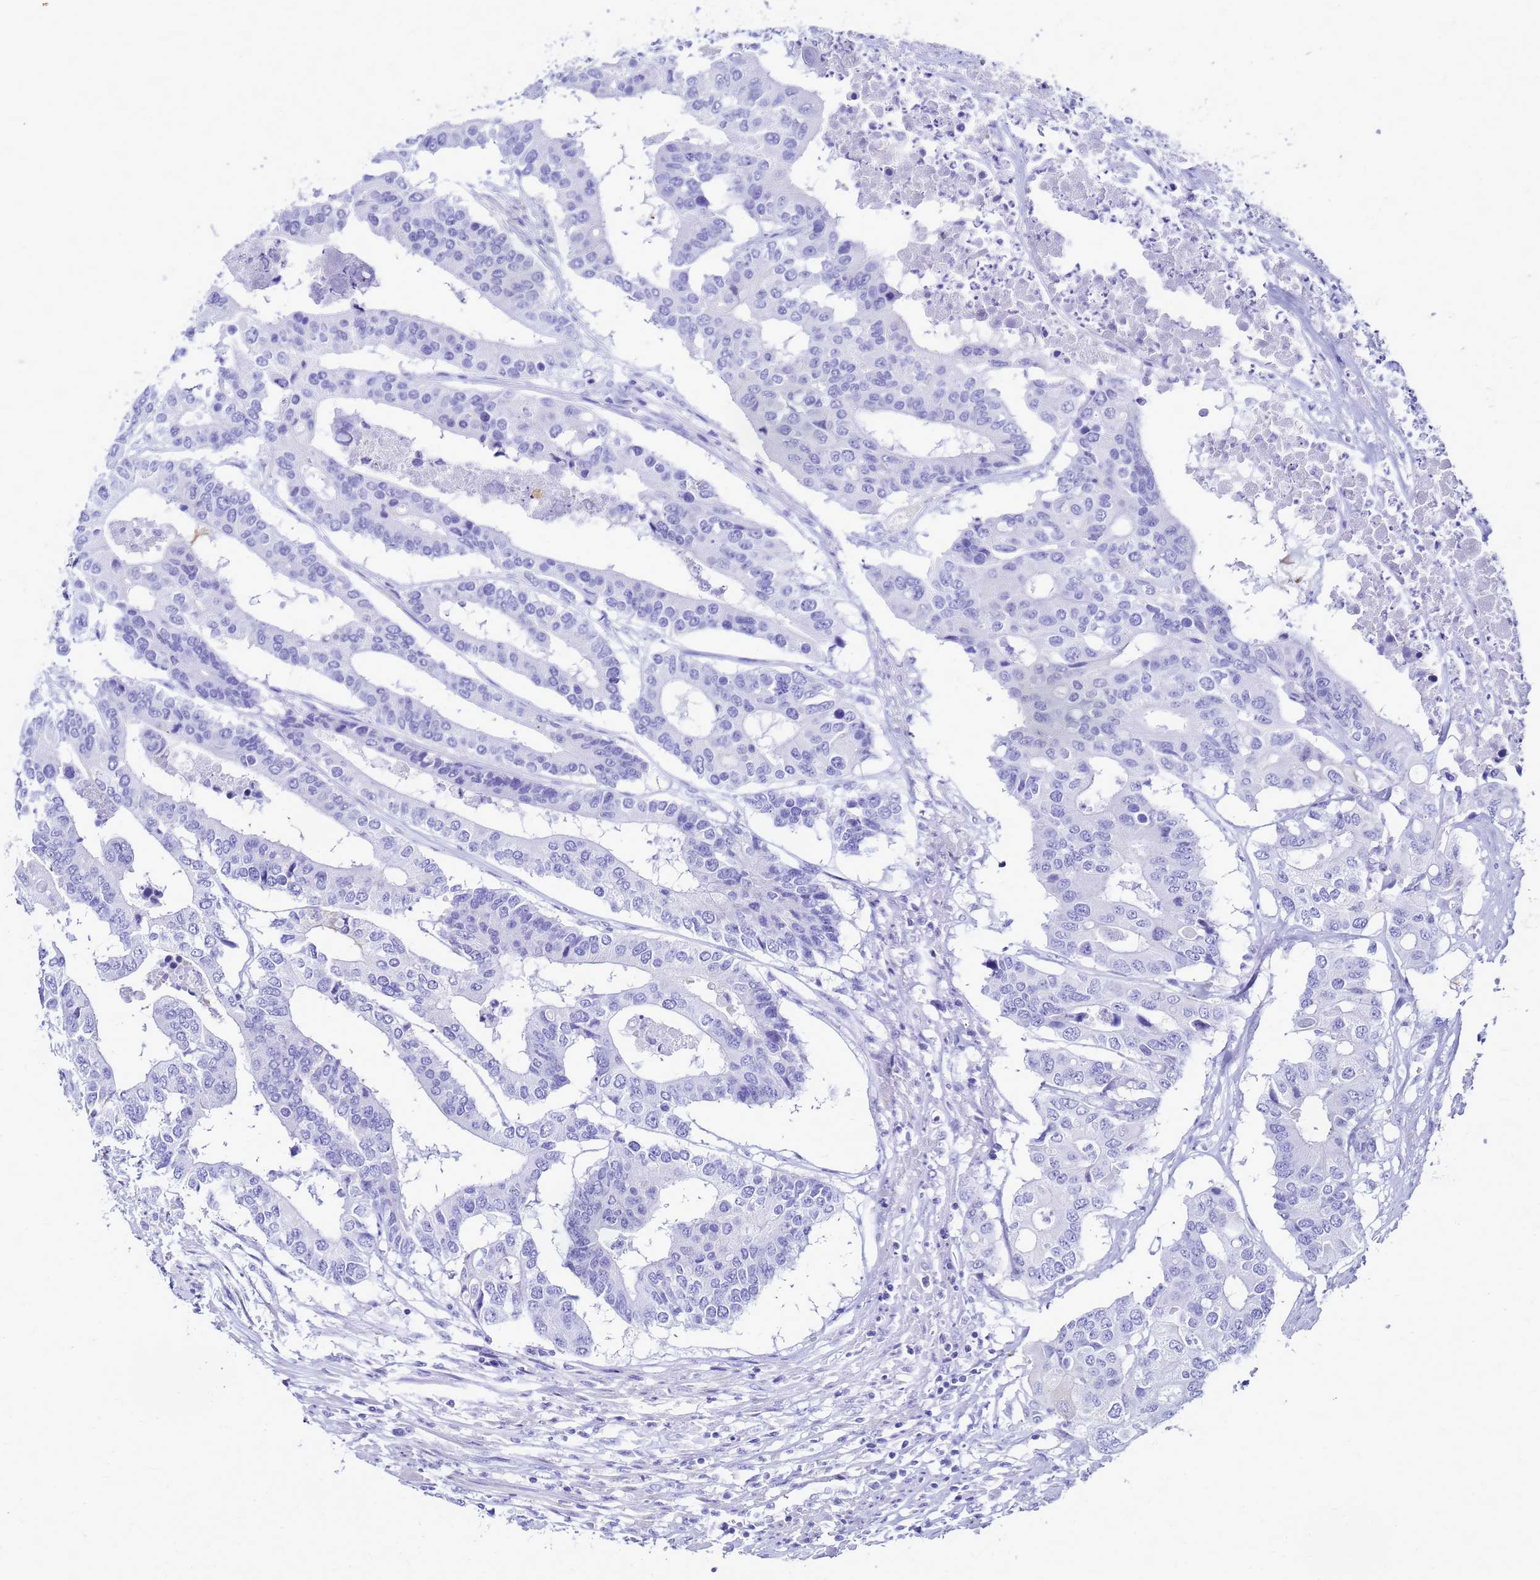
{"staining": {"intensity": "negative", "quantity": "none", "location": "none"}, "tissue": "colorectal cancer", "cell_type": "Tumor cells", "image_type": "cancer", "snomed": [{"axis": "morphology", "description": "Adenocarcinoma, NOS"}, {"axis": "topography", "description": "Colon"}], "caption": "This is a image of IHC staining of colorectal cancer, which shows no expression in tumor cells. (Brightfield microscopy of DAB immunohistochemistry (IHC) at high magnification).", "gene": "CKB", "patient": {"sex": "male", "age": 77}}